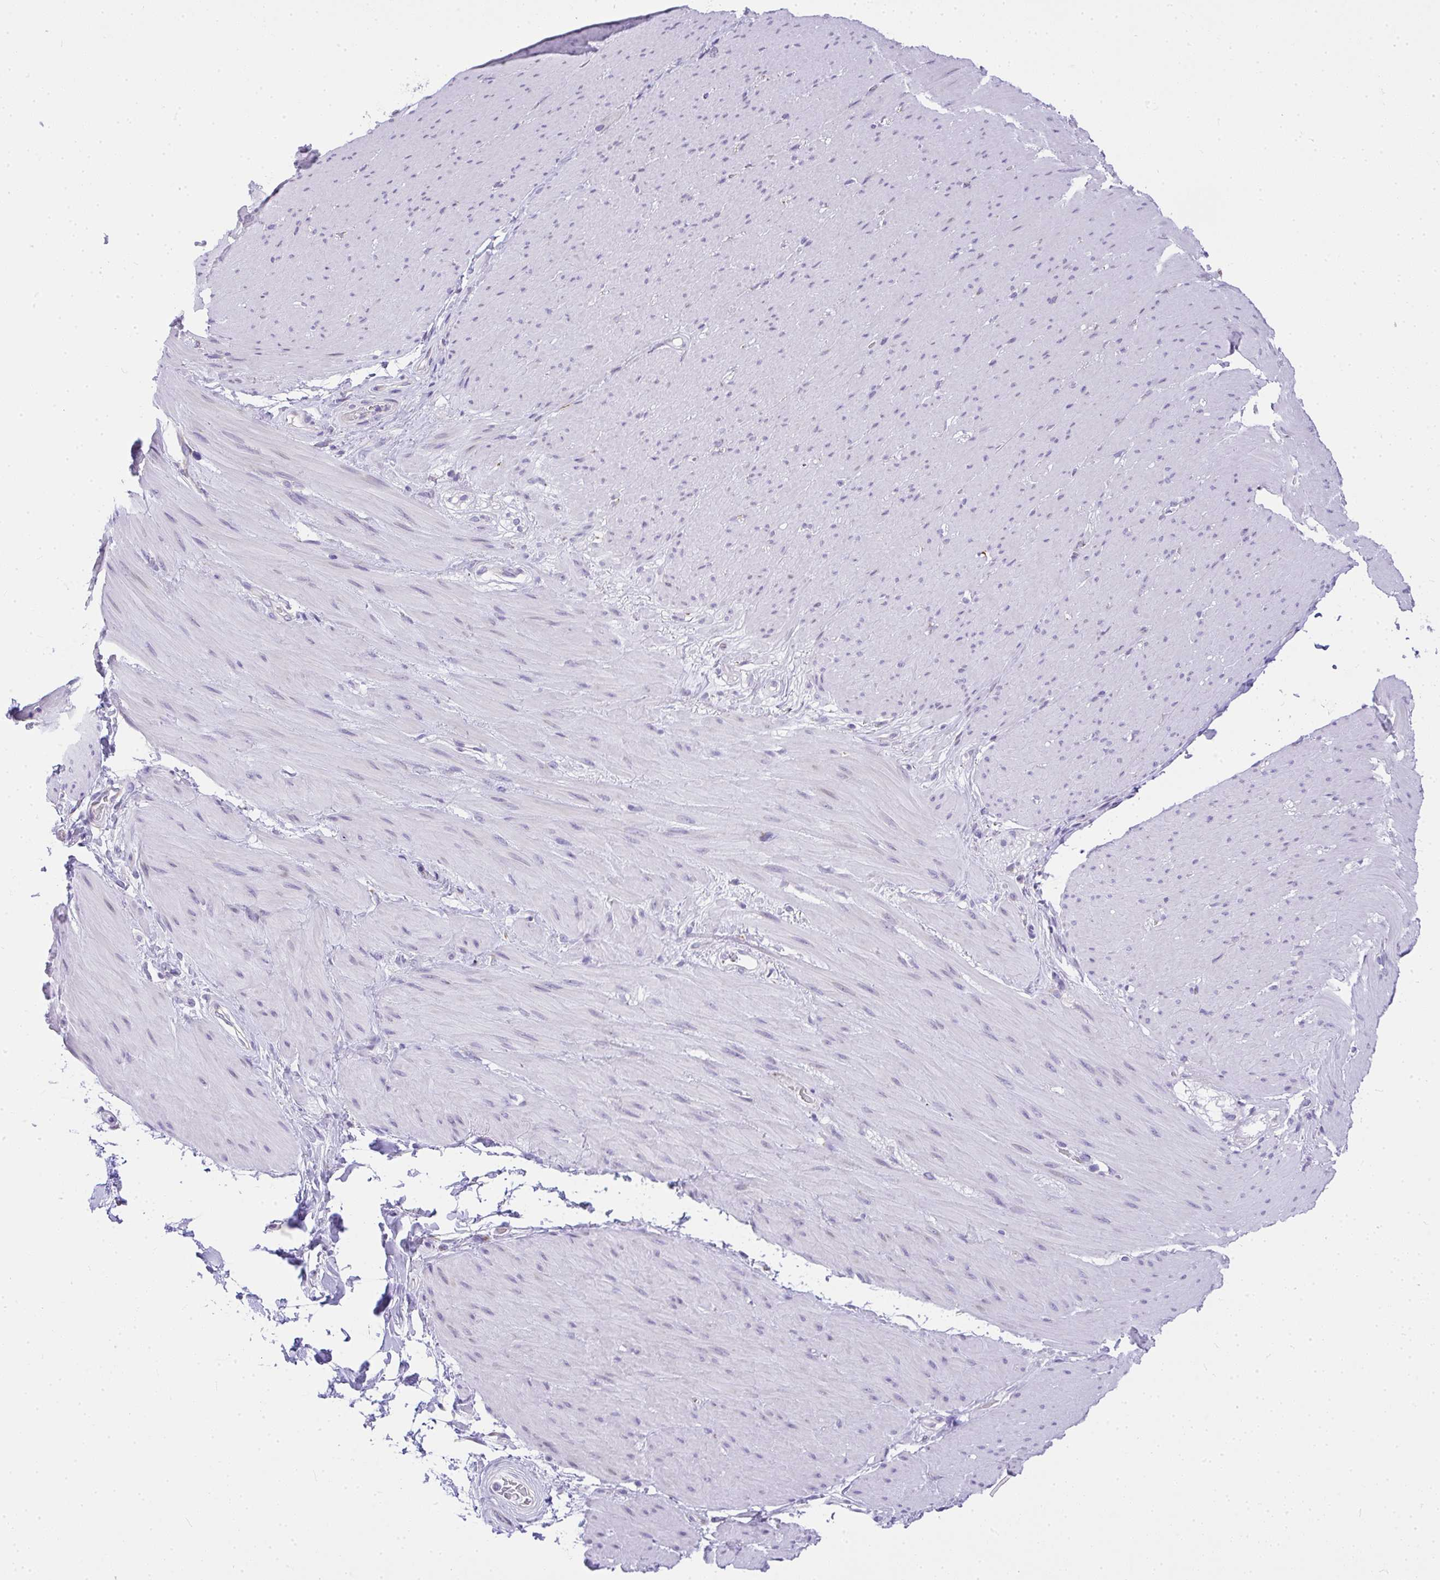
{"staining": {"intensity": "negative", "quantity": "none", "location": "none"}, "tissue": "smooth muscle", "cell_type": "Smooth muscle cells", "image_type": "normal", "snomed": [{"axis": "morphology", "description": "Normal tissue, NOS"}, {"axis": "topography", "description": "Smooth muscle"}, {"axis": "topography", "description": "Rectum"}], "caption": "IHC histopathology image of unremarkable smooth muscle stained for a protein (brown), which demonstrates no staining in smooth muscle cells. The staining is performed using DAB brown chromogen with nuclei counter-stained in using hematoxylin.", "gene": "ADRA2C", "patient": {"sex": "male", "age": 53}}